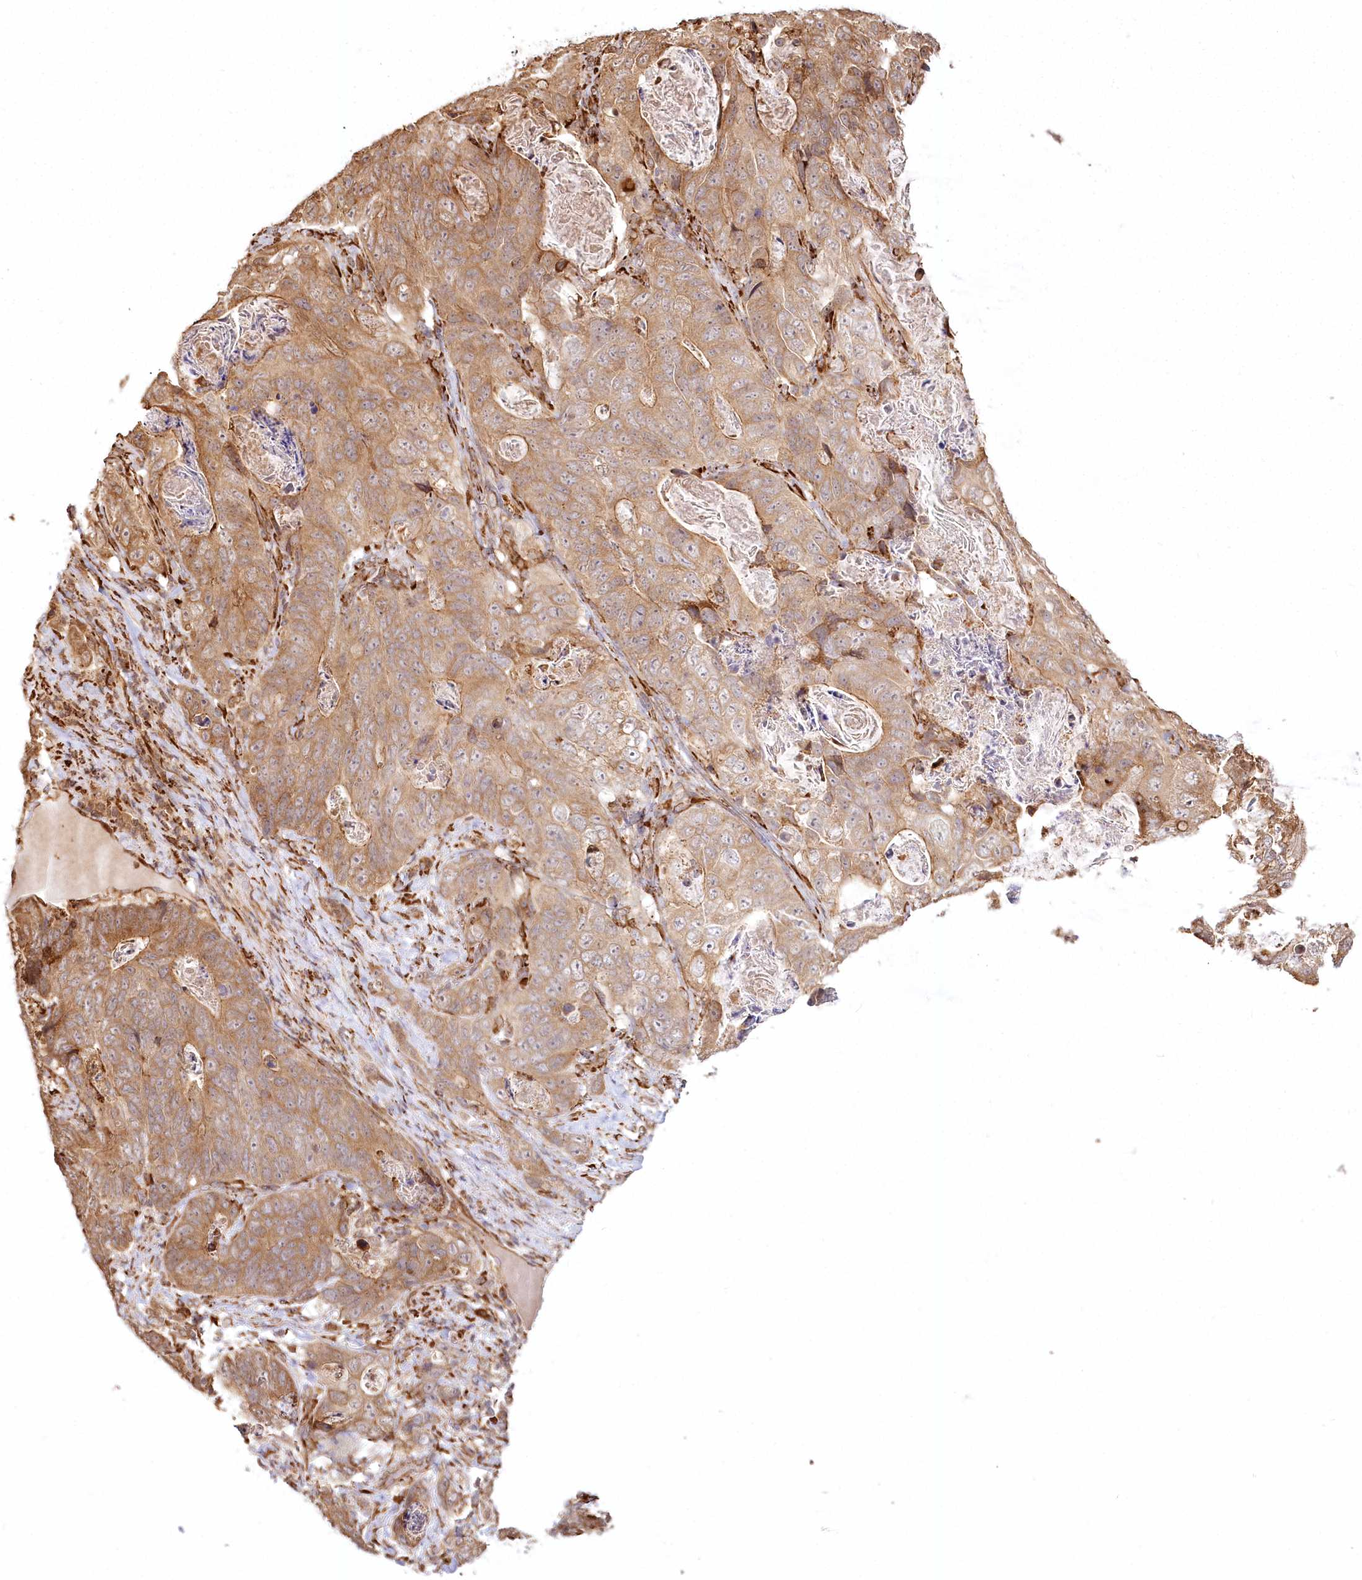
{"staining": {"intensity": "moderate", "quantity": ">75%", "location": "cytoplasmic/membranous"}, "tissue": "stomach cancer", "cell_type": "Tumor cells", "image_type": "cancer", "snomed": [{"axis": "morphology", "description": "Normal tissue, NOS"}, {"axis": "morphology", "description": "Adenocarcinoma, NOS"}, {"axis": "topography", "description": "Stomach"}], "caption": "Protein staining displays moderate cytoplasmic/membranous staining in approximately >75% of tumor cells in stomach cancer. (Brightfield microscopy of DAB IHC at high magnification).", "gene": "FAM13A", "patient": {"sex": "female", "age": 89}}